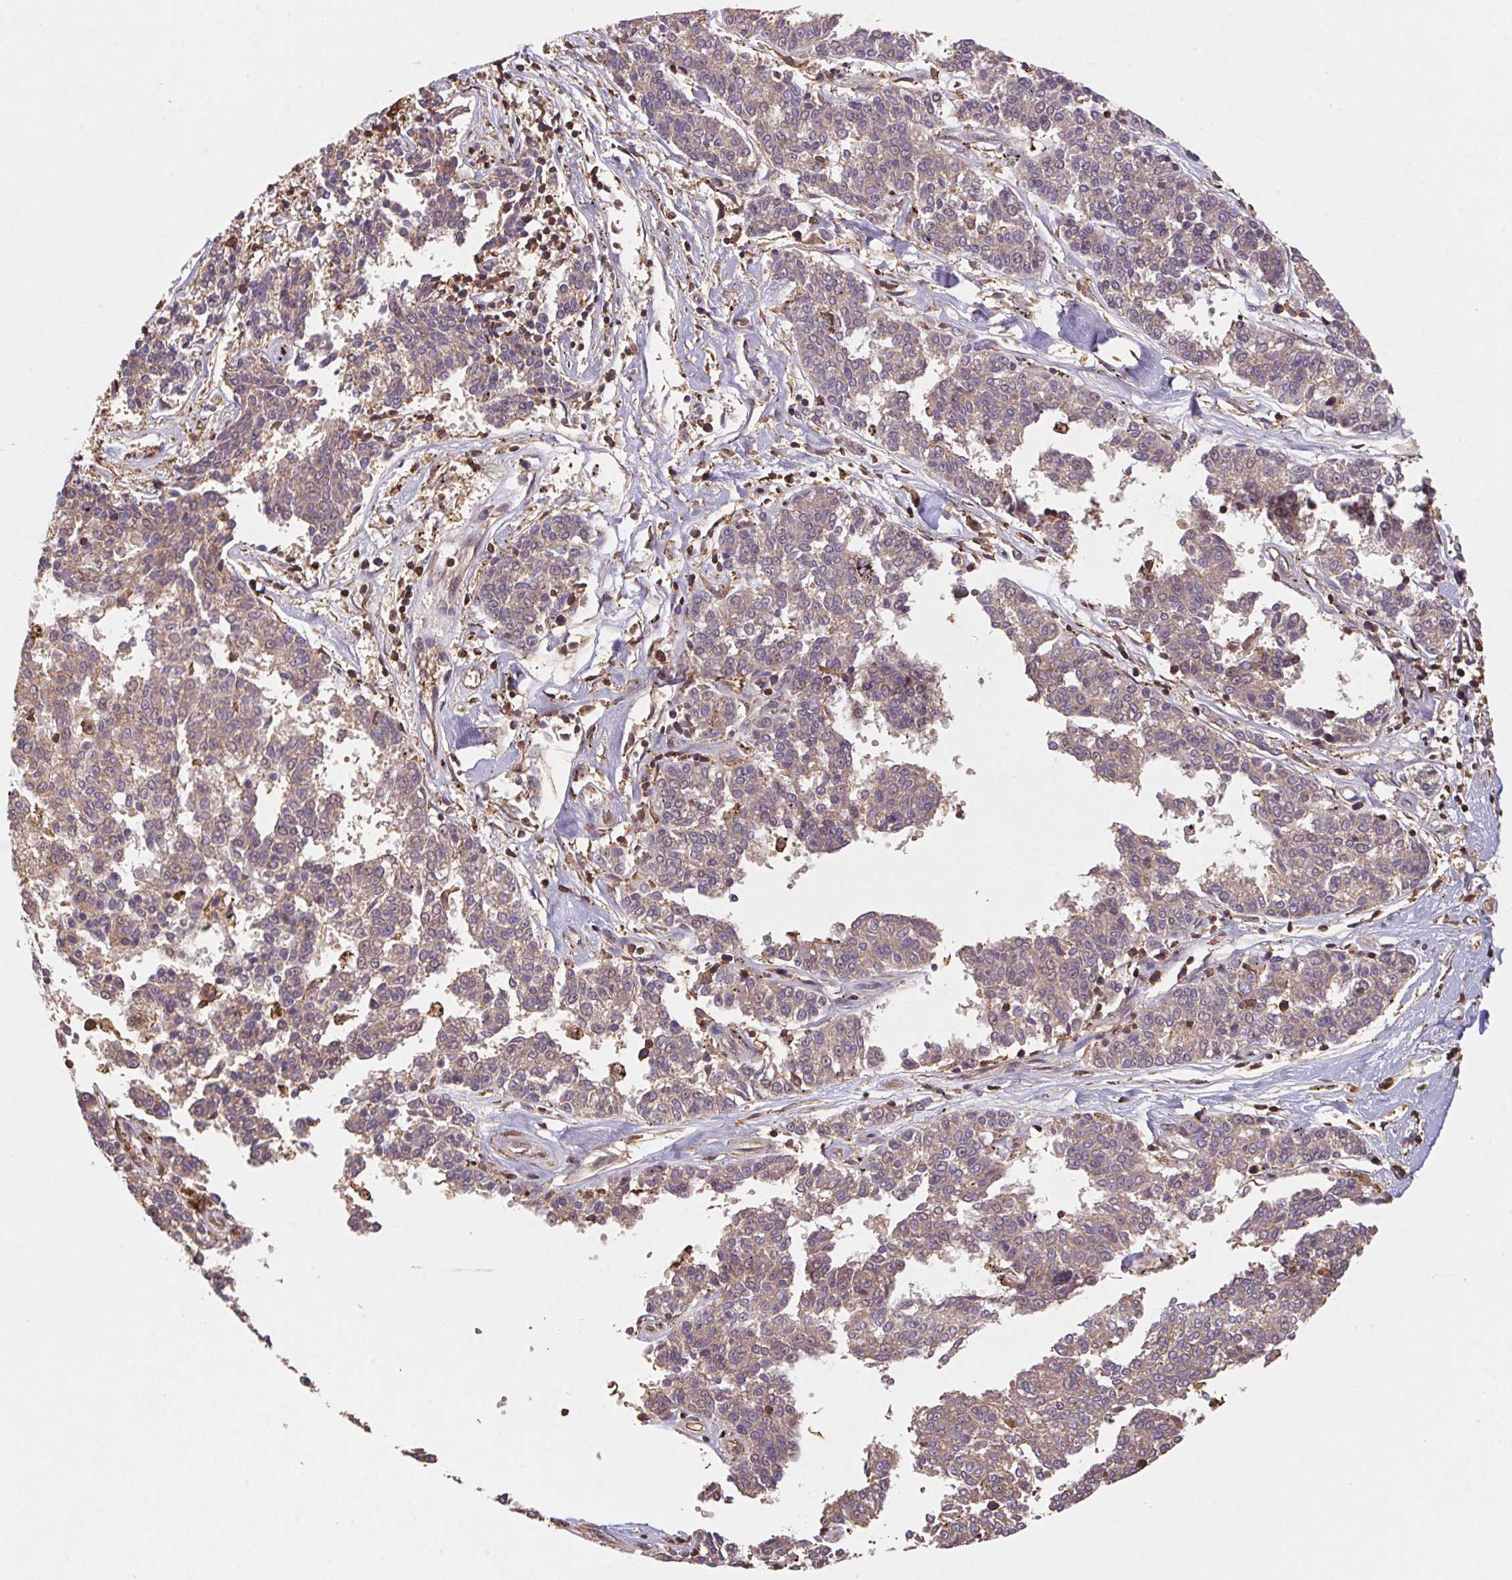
{"staining": {"intensity": "weak", "quantity": "25%-75%", "location": "cytoplasmic/membranous"}, "tissue": "melanoma", "cell_type": "Tumor cells", "image_type": "cancer", "snomed": [{"axis": "morphology", "description": "Malignant melanoma, NOS"}, {"axis": "topography", "description": "Skin"}], "caption": "Weak cytoplasmic/membranous positivity for a protein is identified in approximately 25%-75% of tumor cells of malignant melanoma using immunohistochemistry (IHC).", "gene": "ATG10", "patient": {"sex": "female", "age": 72}}